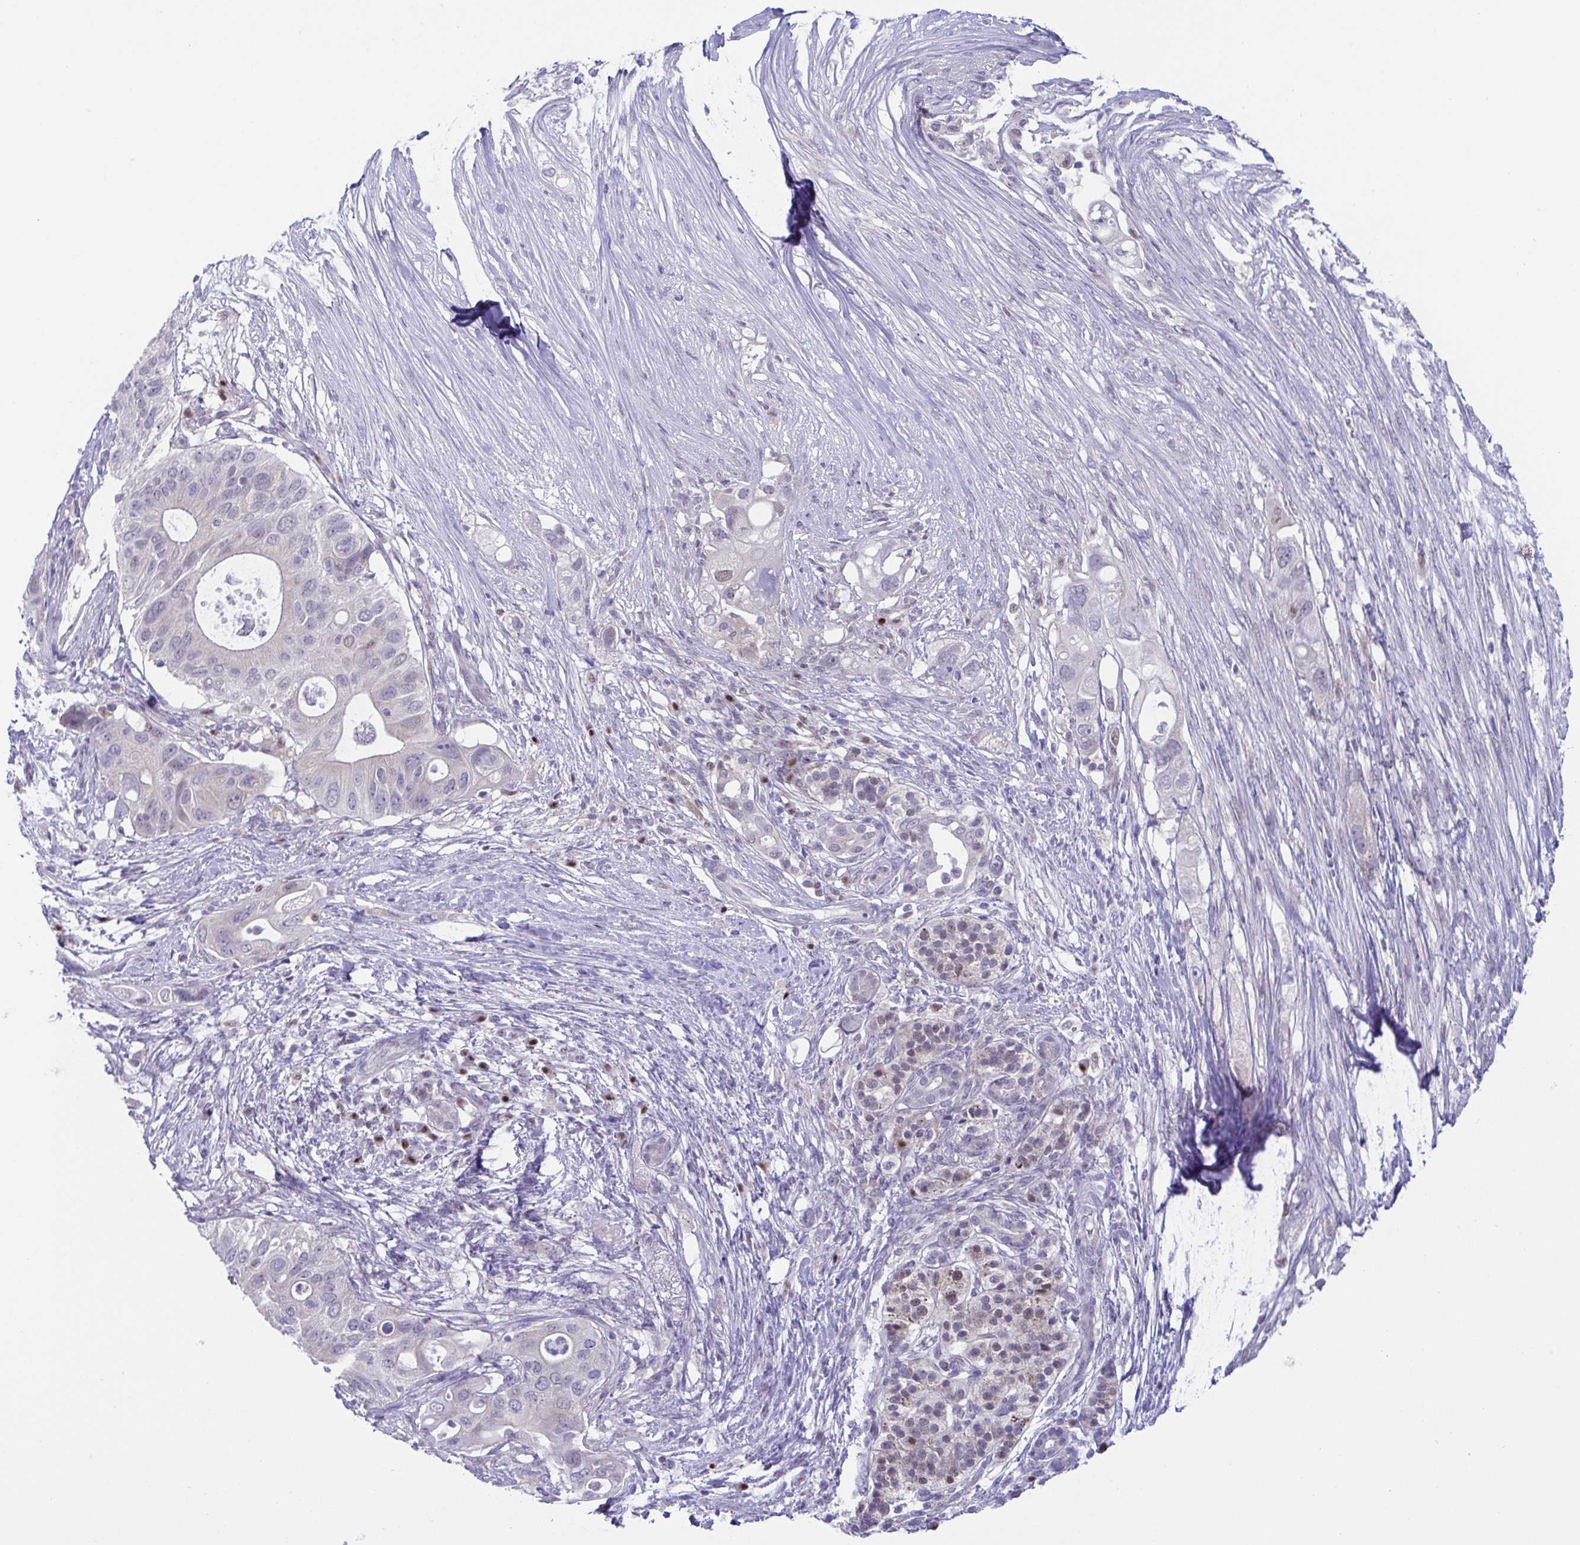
{"staining": {"intensity": "negative", "quantity": "none", "location": "none"}, "tissue": "pancreatic cancer", "cell_type": "Tumor cells", "image_type": "cancer", "snomed": [{"axis": "morphology", "description": "Adenocarcinoma, NOS"}, {"axis": "topography", "description": "Pancreas"}], "caption": "Immunohistochemistry image of human pancreatic cancer (adenocarcinoma) stained for a protein (brown), which demonstrates no positivity in tumor cells.", "gene": "UBE2Q1", "patient": {"sex": "female", "age": 72}}